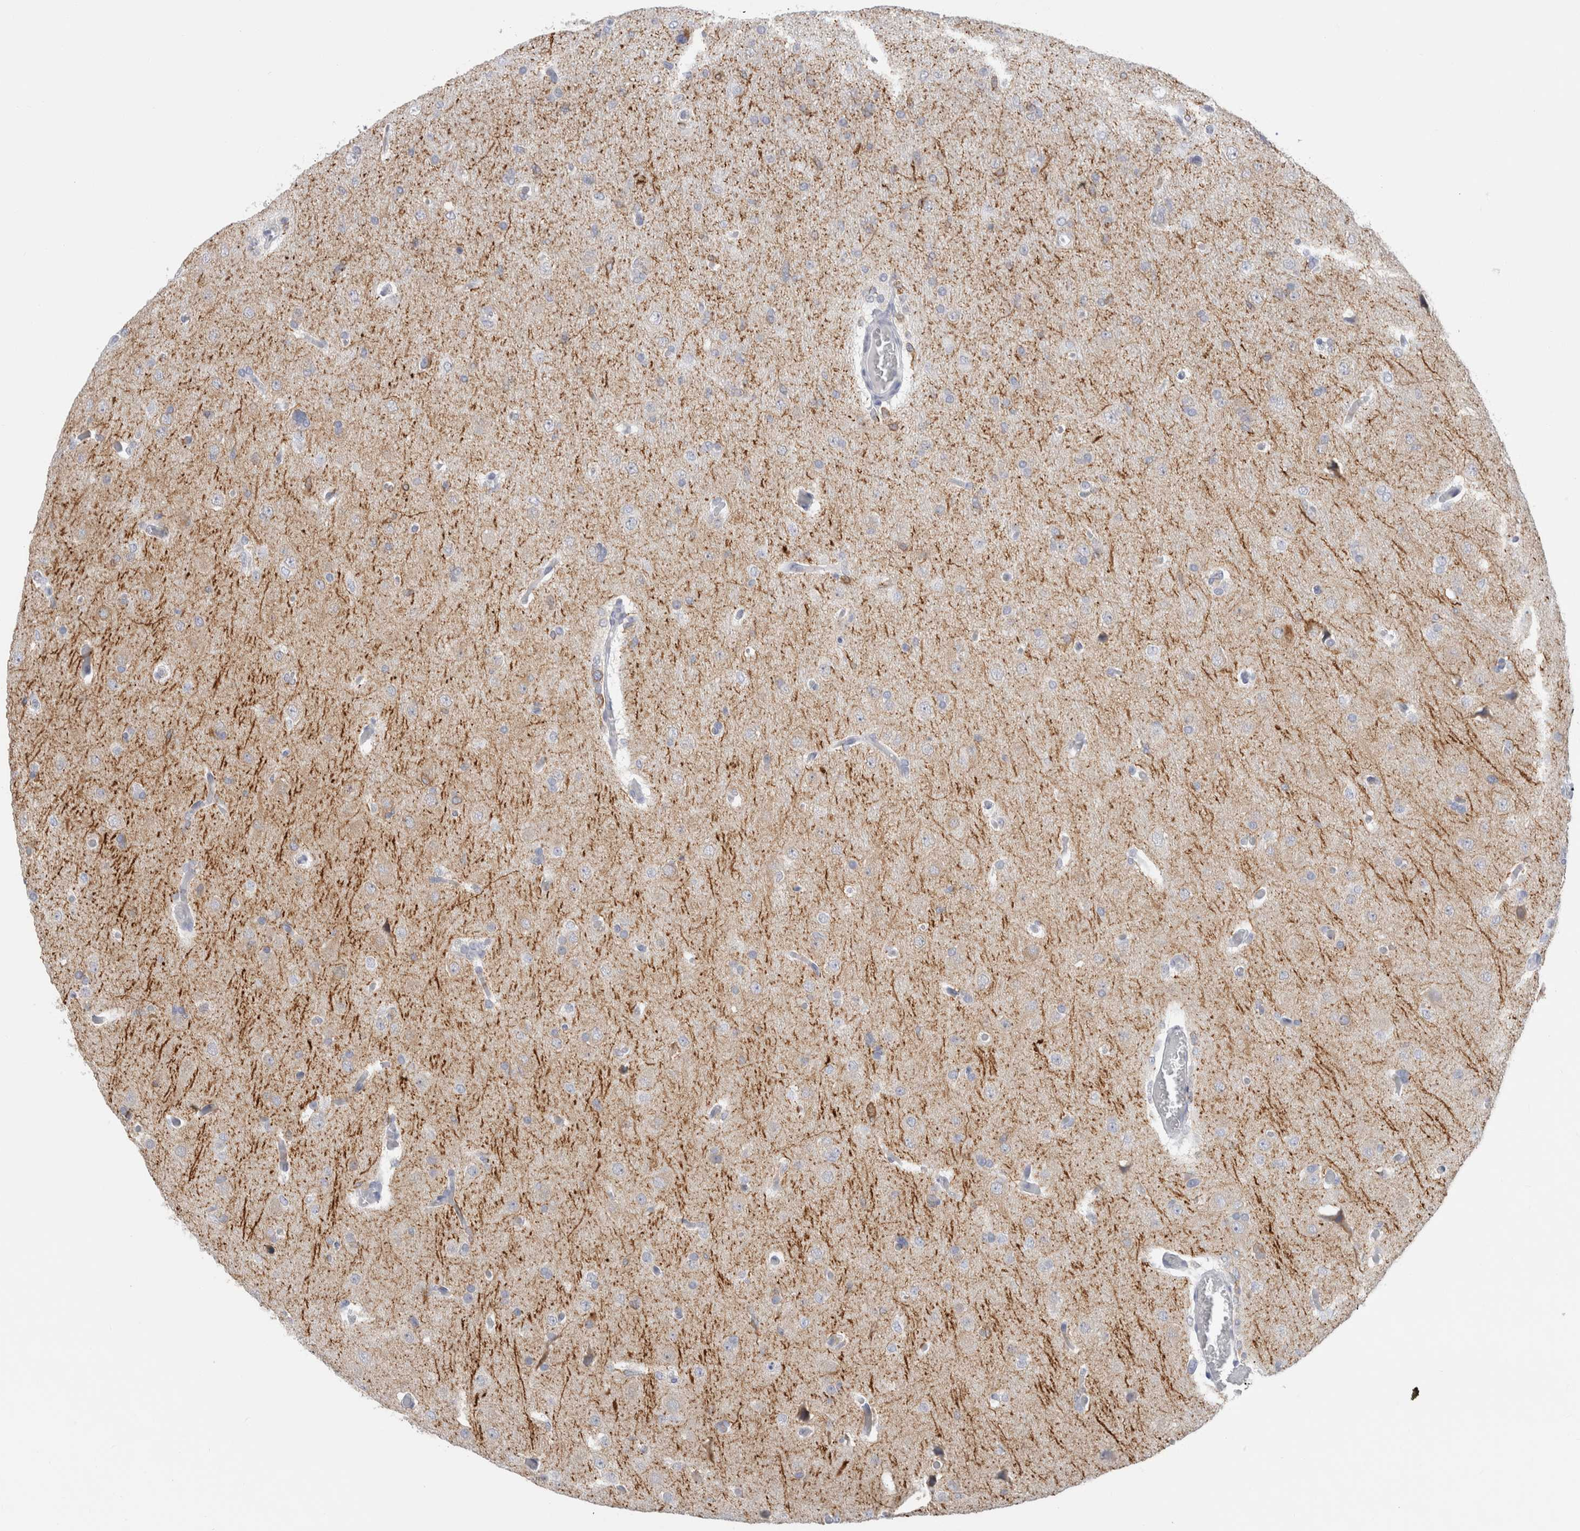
{"staining": {"intensity": "negative", "quantity": "none", "location": "none"}, "tissue": "glioma", "cell_type": "Tumor cells", "image_type": "cancer", "snomed": [{"axis": "morphology", "description": "Glioma, malignant, High grade"}, {"axis": "topography", "description": "Cerebral cortex"}], "caption": "An image of glioma stained for a protein reveals no brown staining in tumor cells.", "gene": "C9orf50", "patient": {"sex": "female", "age": 36}}